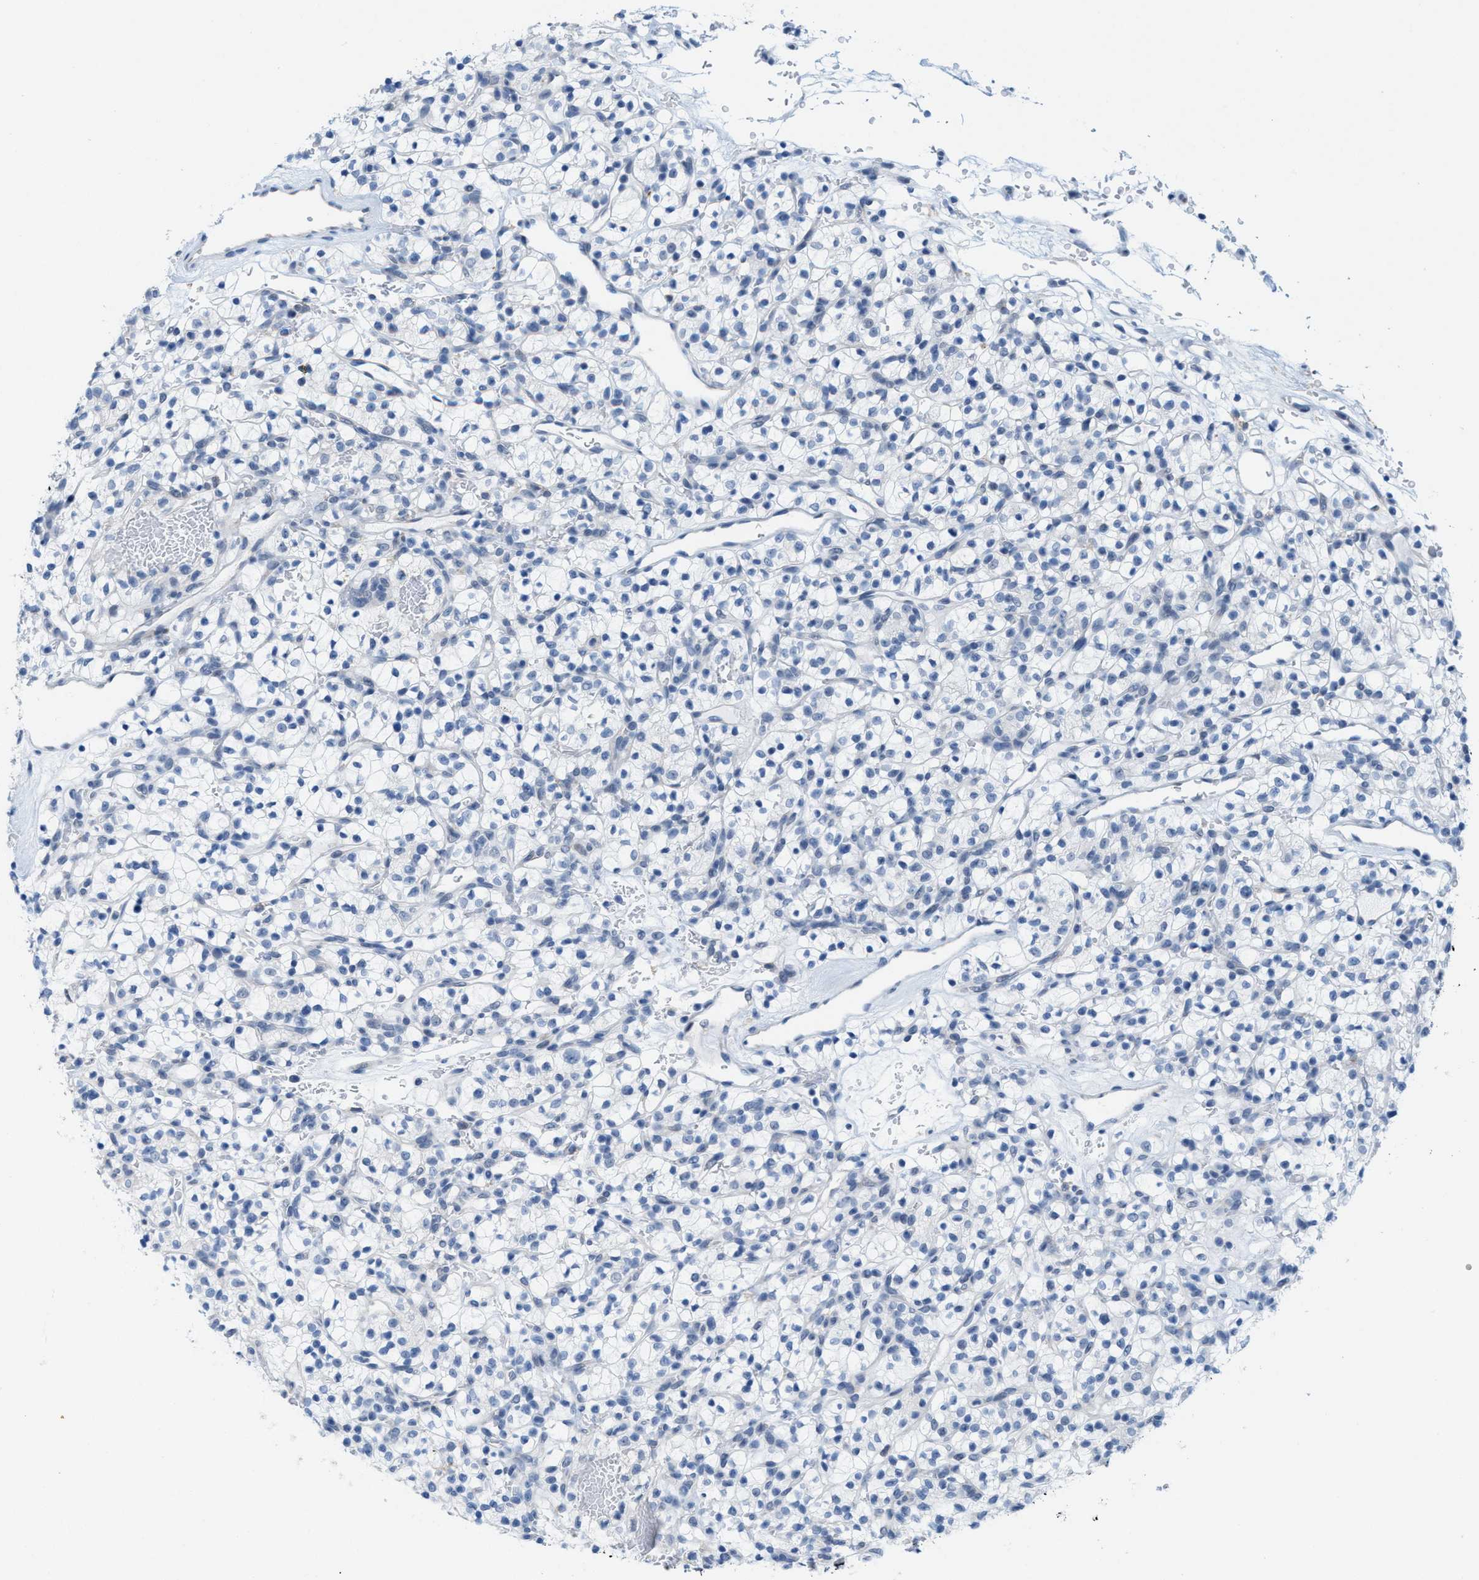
{"staining": {"intensity": "negative", "quantity": "none", "location": "none"}, "tissue": "renal cancer", "cell_type": "Tumor cells", "image_type": "cancer", "snomed": [{"axis": "morphology", "description": "Adenocarcinoma, NOS"}, {"axis": "topography", "description": "Kidney"}], "caption": "Photomicrograph shows no significant protein staining in tumor cells of renal cancer (adenocarcinoma).", "gene": "KIFC3", "patient": {"sex": "female", "age": 57}}